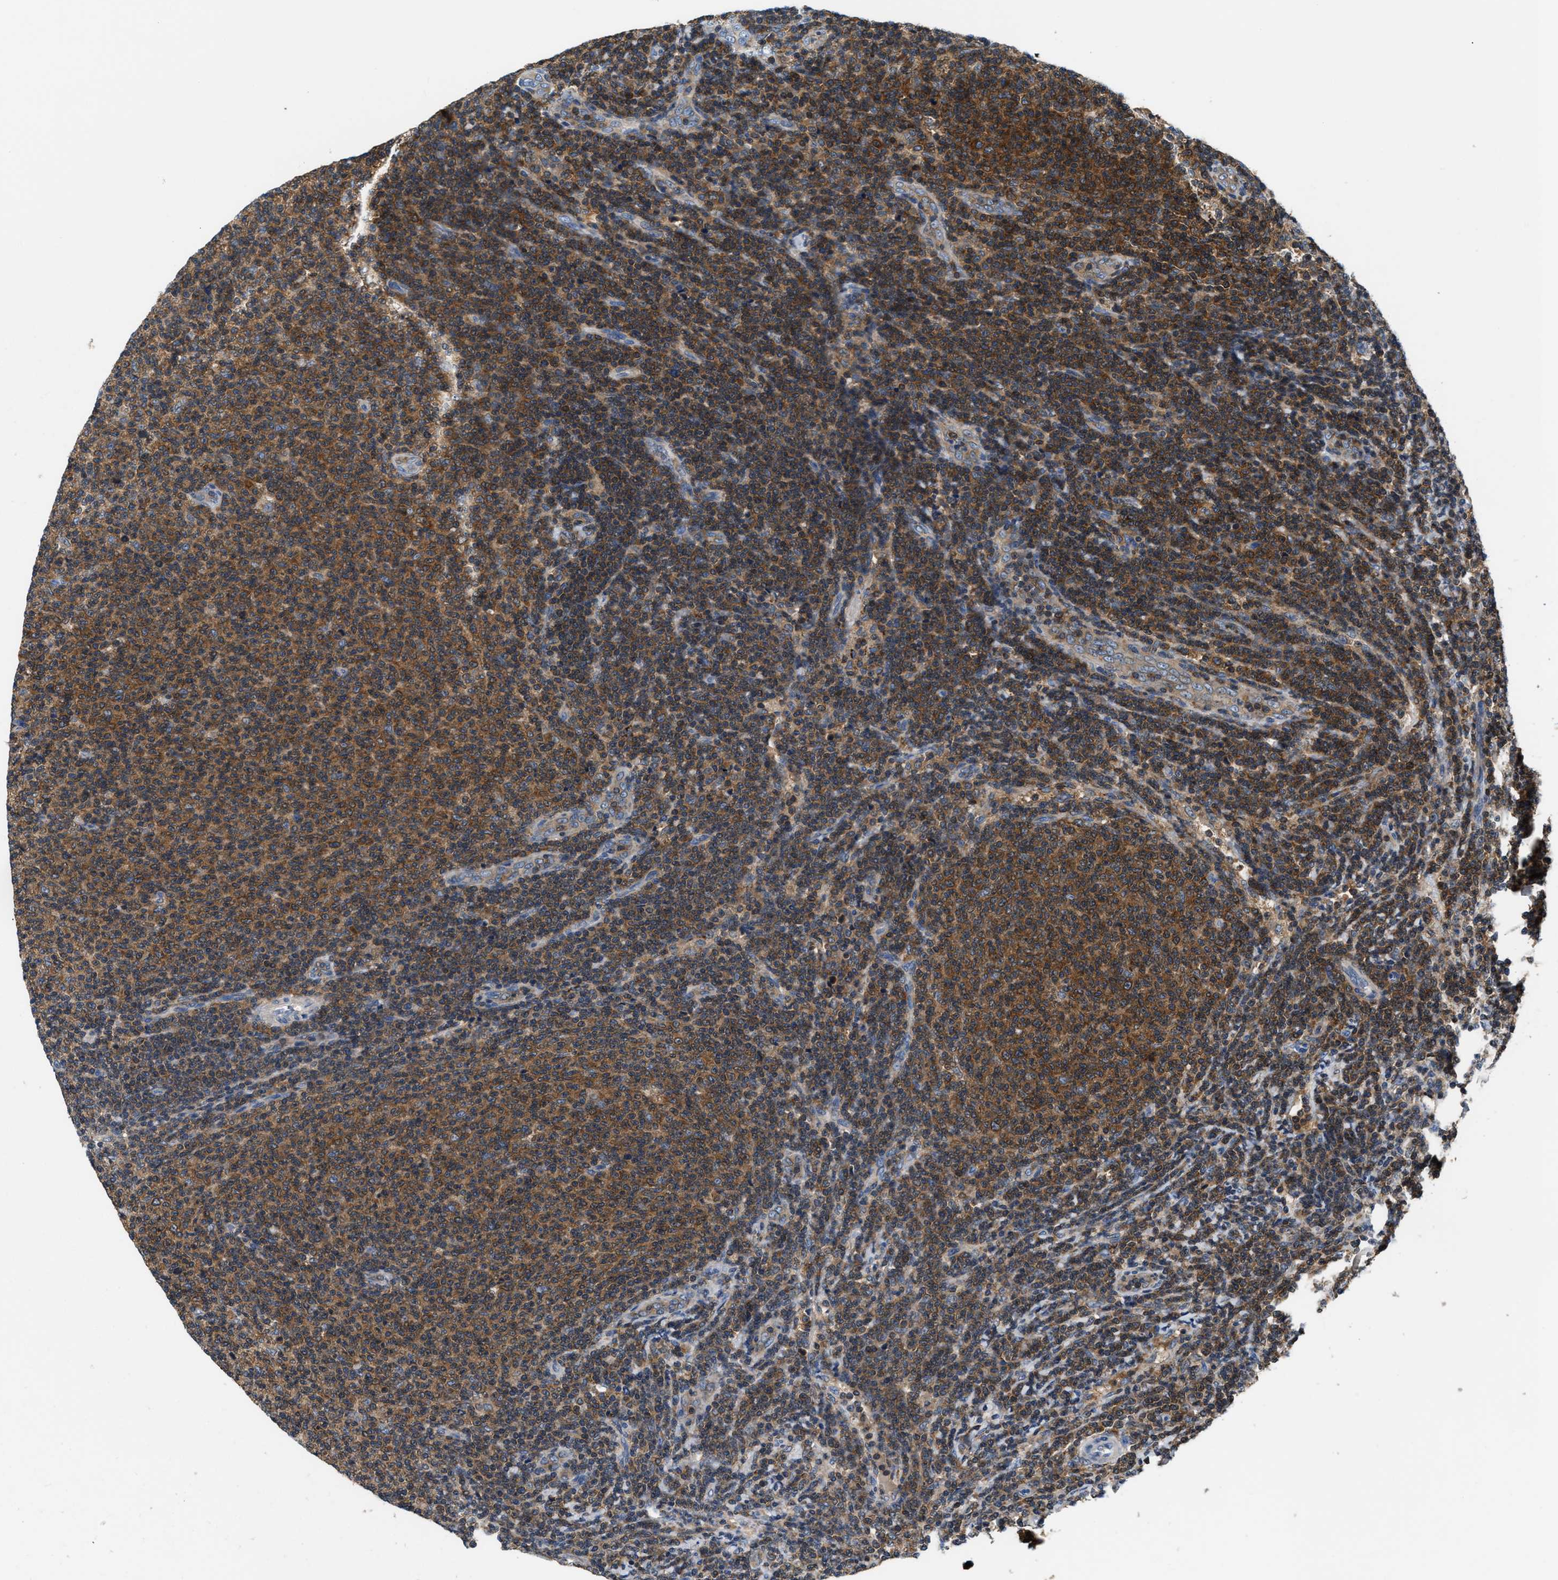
{"staining": {"intensity": "moderate", "quantity": ">75%", "location": "cytoplasmic/membranous"}, "tissue": "lymphoma", "cell_type": "Tumor cells", "image_type": "cancer", "snomed": [{"axis": "morphology", "description": "Malignant lymphoma, non-Hodgkin's type, Low grade"}, {"axis": "topography", "description": "Lymph node"}], "caption": "Protein staining exhibits moderate cytoplasmic/membranous positivity in approximately >75% of tumor cells in lymphoma.", "gene": "CCM2", "patient": {"sex": "male", "age": 66}}